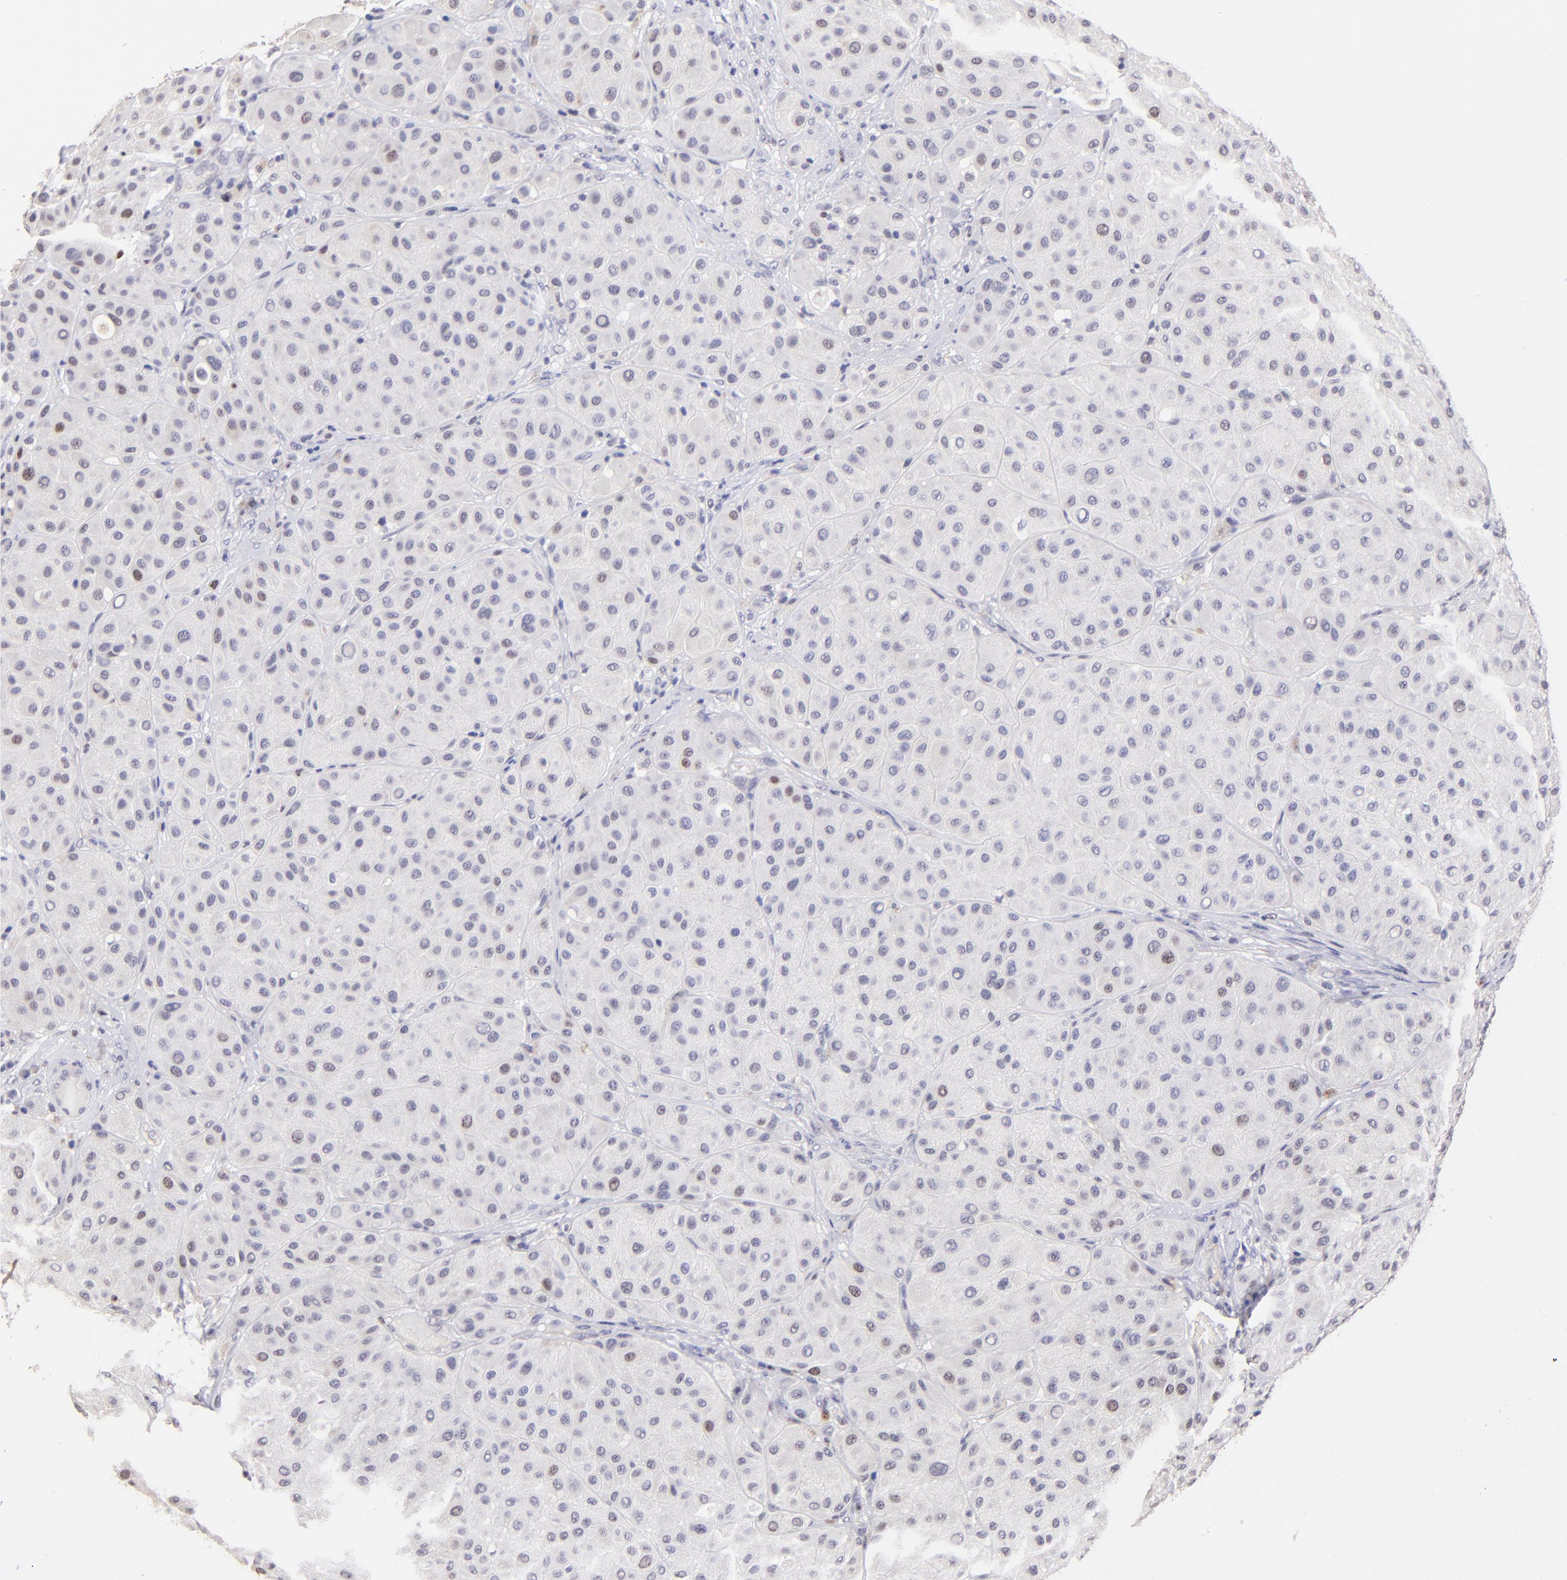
{"staining": {"intensity": "weak", "quantity": "<25%", "location": "nuclear"}, "tissue": "melanoma", "cell_type": "Tumor cells", "image_type": "cancer", "snomed": [{"axis": "morphology", "description": "Normal tissue, NOS"}, {"axis": "morphology", "description": "Malignant melanoma, Metastatic site"}, {"axis": "topography", "description": "Skin"}], "caption": "Melanoma was stained to show a protein in brown. There is no significant positivity in tumor cells.", "gene": "DNMT1", "patient": {"sex": "male", "age": 41}}